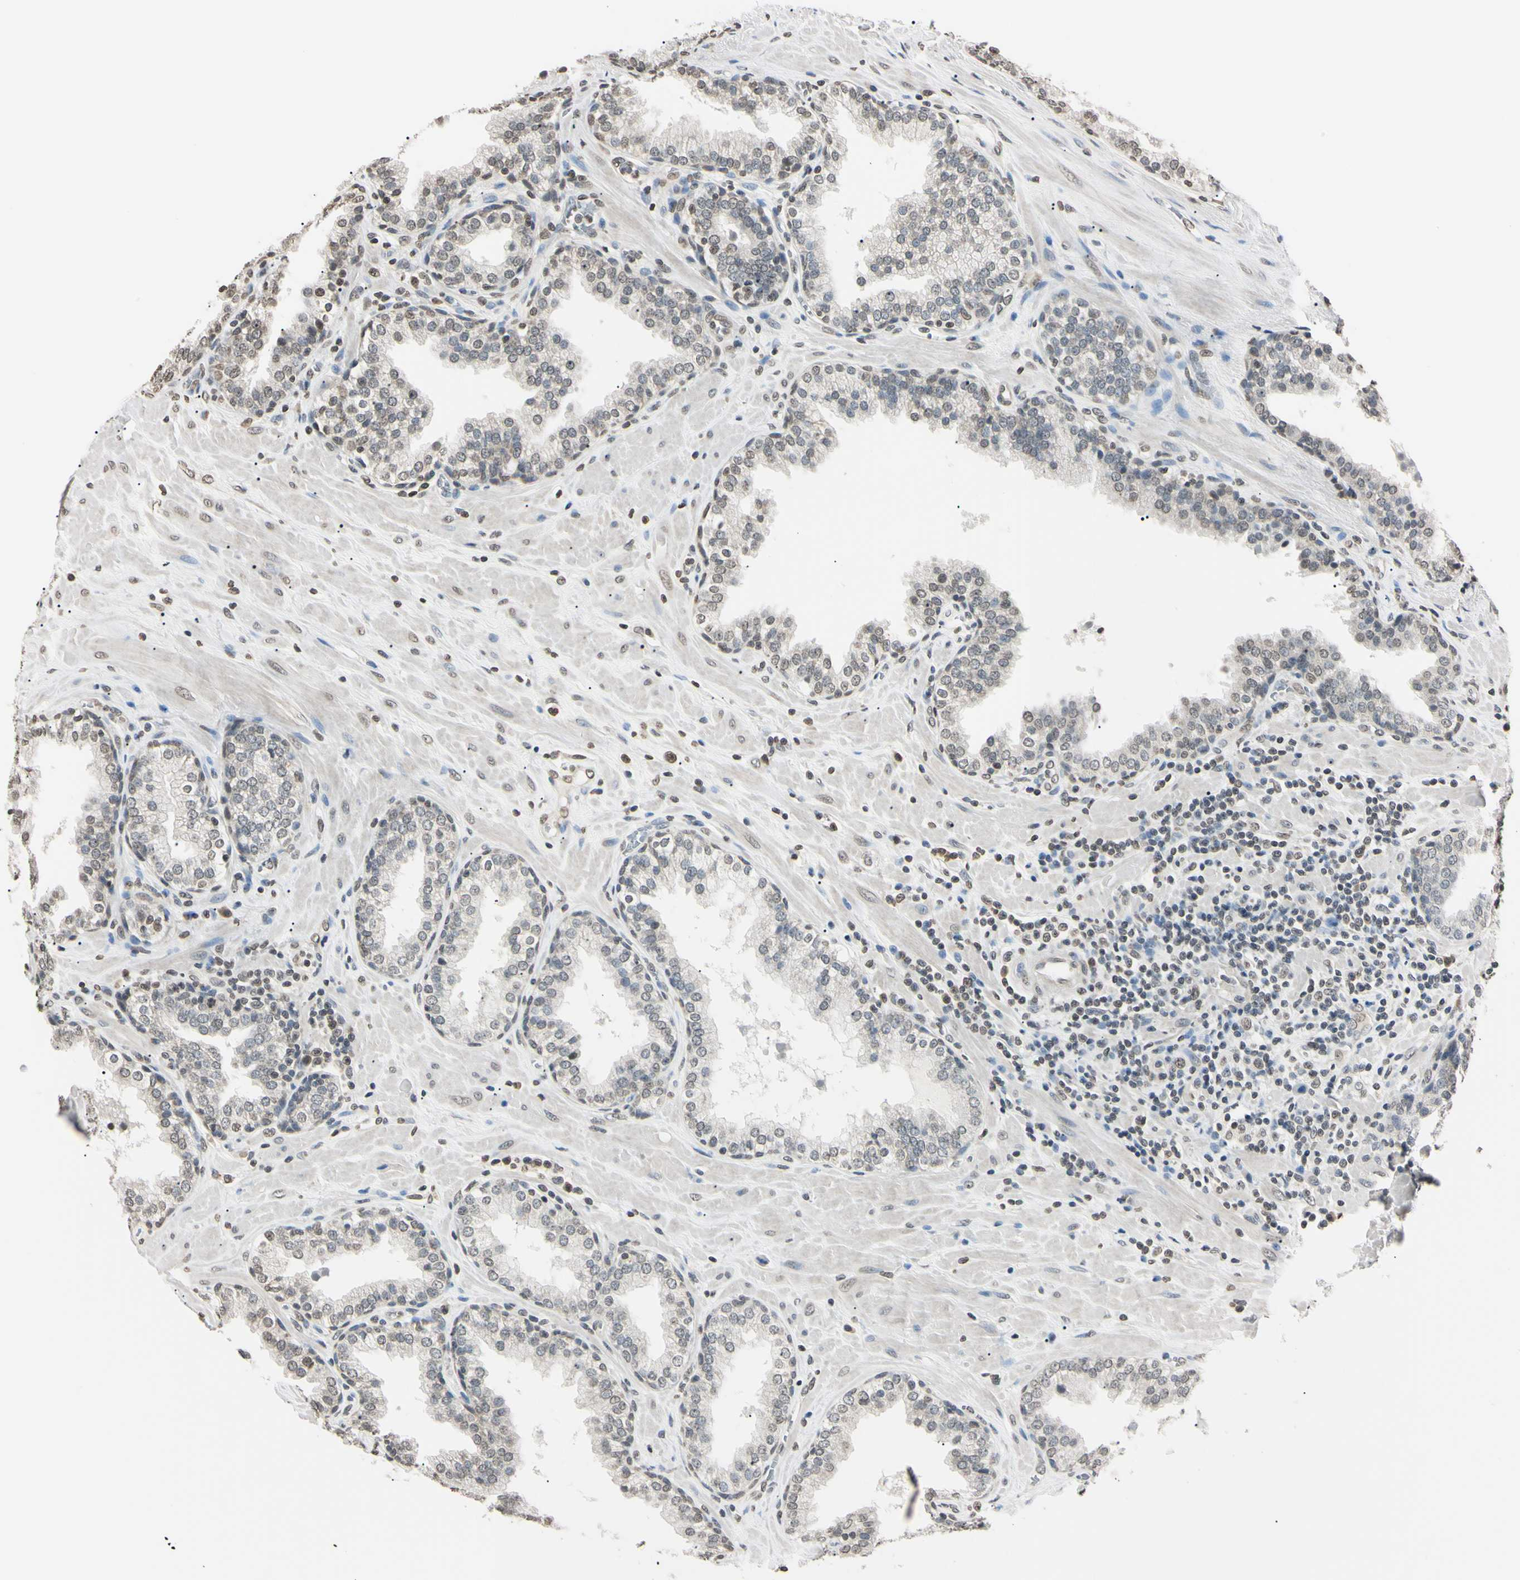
{"staining": {"intensity": "weak", "quantity": "25%-75%", "location": "cytoplasmic/membranous,nuclear"}, "tissue": "prostate", "cell_type": "Glandular cells", "image_type": "normal", "snomed": [{"axis": "morphology", "description": "Normal tissue, NOS"}, {"axis": "topography", "description": "Prostate"}], "caption": "Glandular cells exhibit weak cytoplasmic/membranous,nuclear expression in approximately 25%-75% of cells in normal prostate. (brown staining indicates protein expression, while blue staining denotes nuclei).", "gene": "CDC45", "patient": {"sex": "male", "age": 51}}